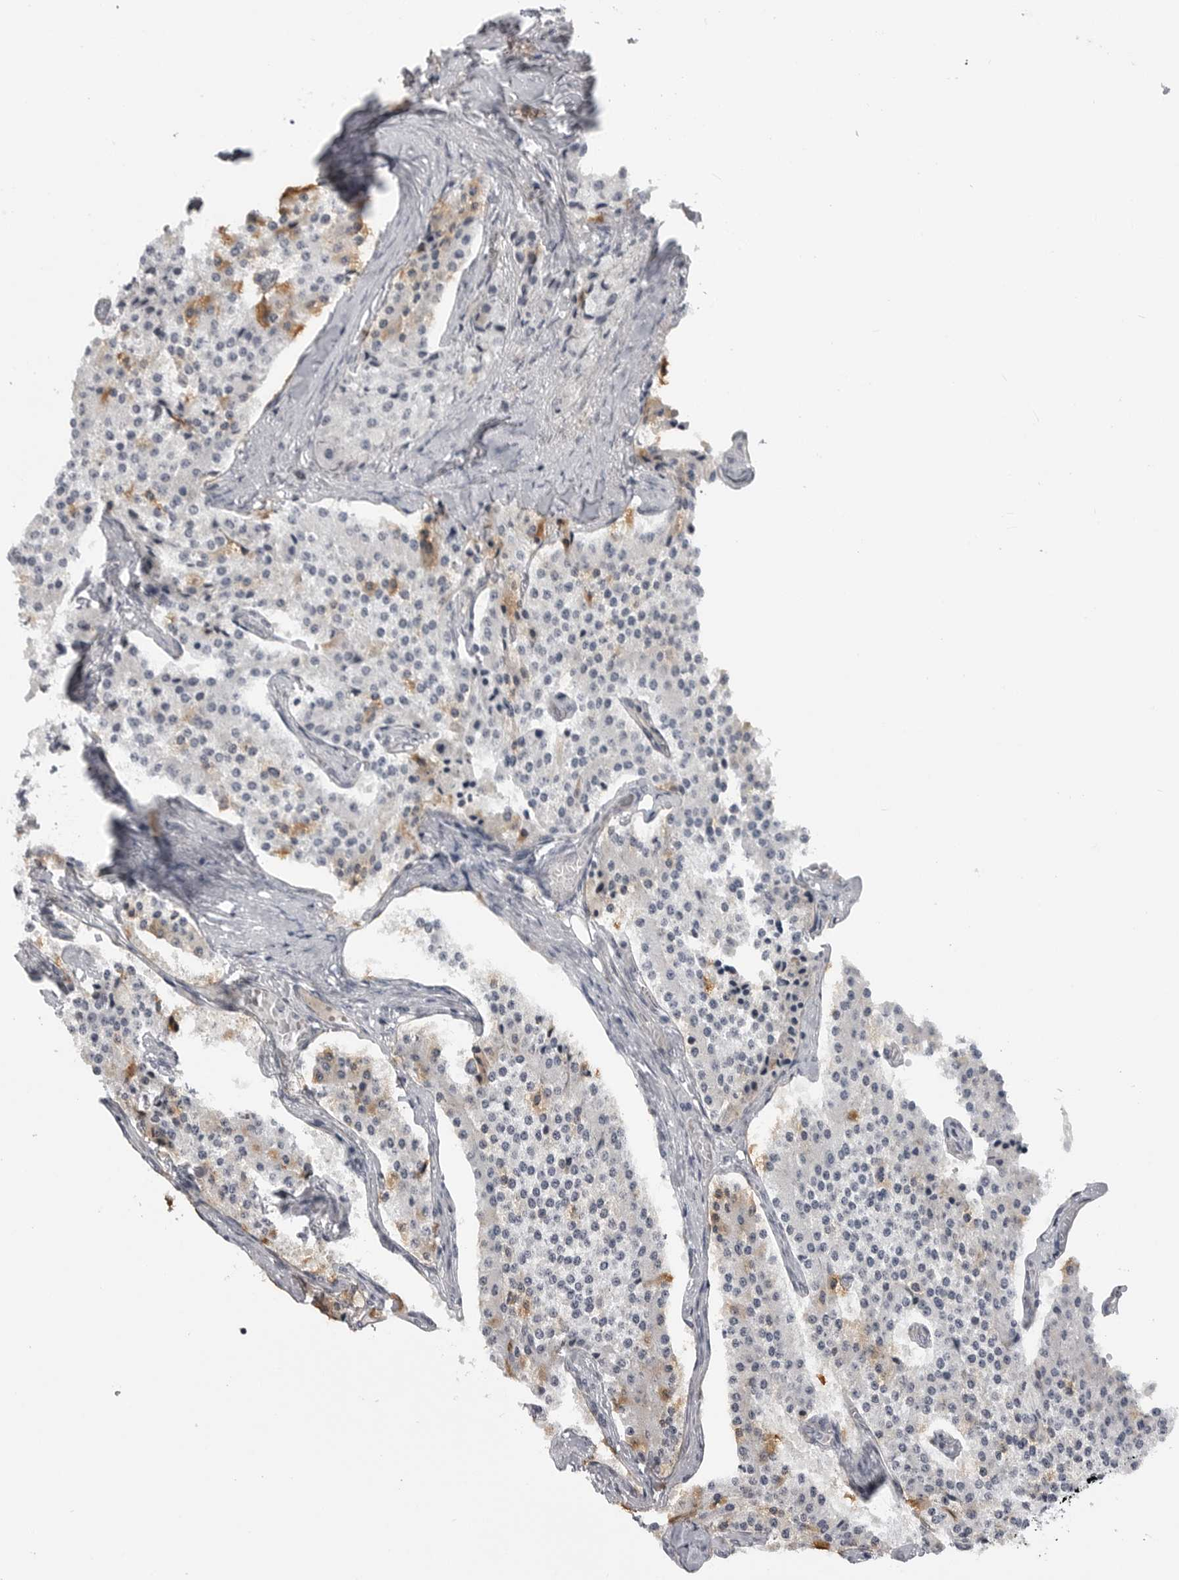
{"staining": {"intensity": "moderate", "quantity": "<25%", "location": "cytoplasmic/membranous"}, "tissue": "carcinoid", "cell_type": "Tumor cells", "image_type": "cancer", "snomed": [{"axis": "morphology", "description": "Carcinoid, malignant, NOS"}, {"axis": "topography", "description": "Colon"}], "caption": "There is low levels of moderate cytoplasmic/membranous positivity in tumor cells of carcinoid, as demonstrated by immunohistochemical staining (brown color).", "gene": "LRRC45", "patient": {"sex": "female", "age": 52}}